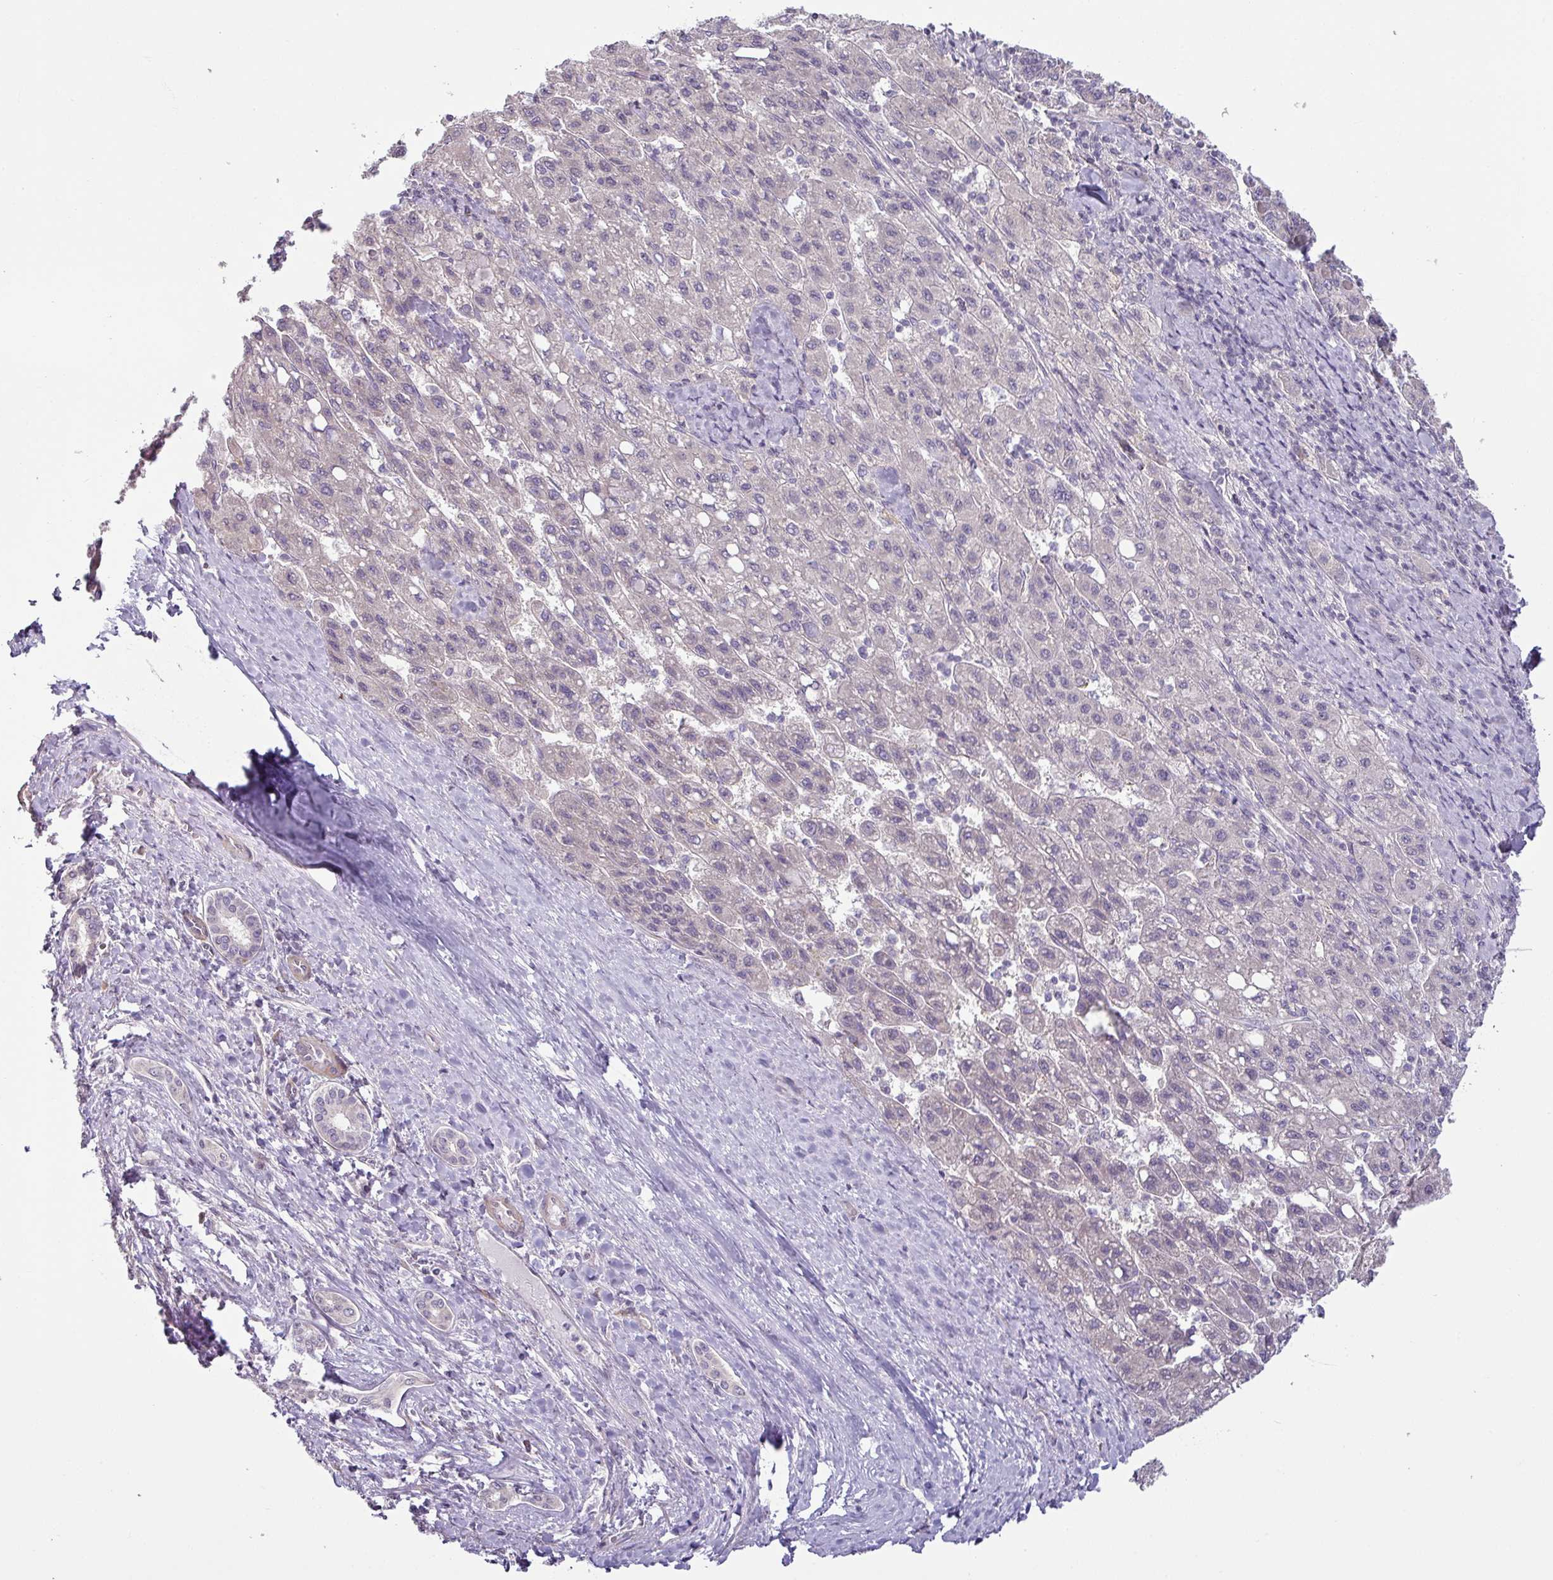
{"staining": {"intensity": "negative", "quantity": "none", "location": "none"}, "tissue": "liver cancer", "cell_type": "Tumor cells", "image_type": "cancer", "snomed": [{"axis": "morphology", "description": "Carcinoma, Hepatocellular, NOS"}, {"axis": "topography", "description": "Liver"}], "caption": "Tumor cells are negative for brown protein staining in liver cancer (hepatocellular carcinoma).", "gene": "OR52D1", "patient": {"sex": "female", "age": 82}}